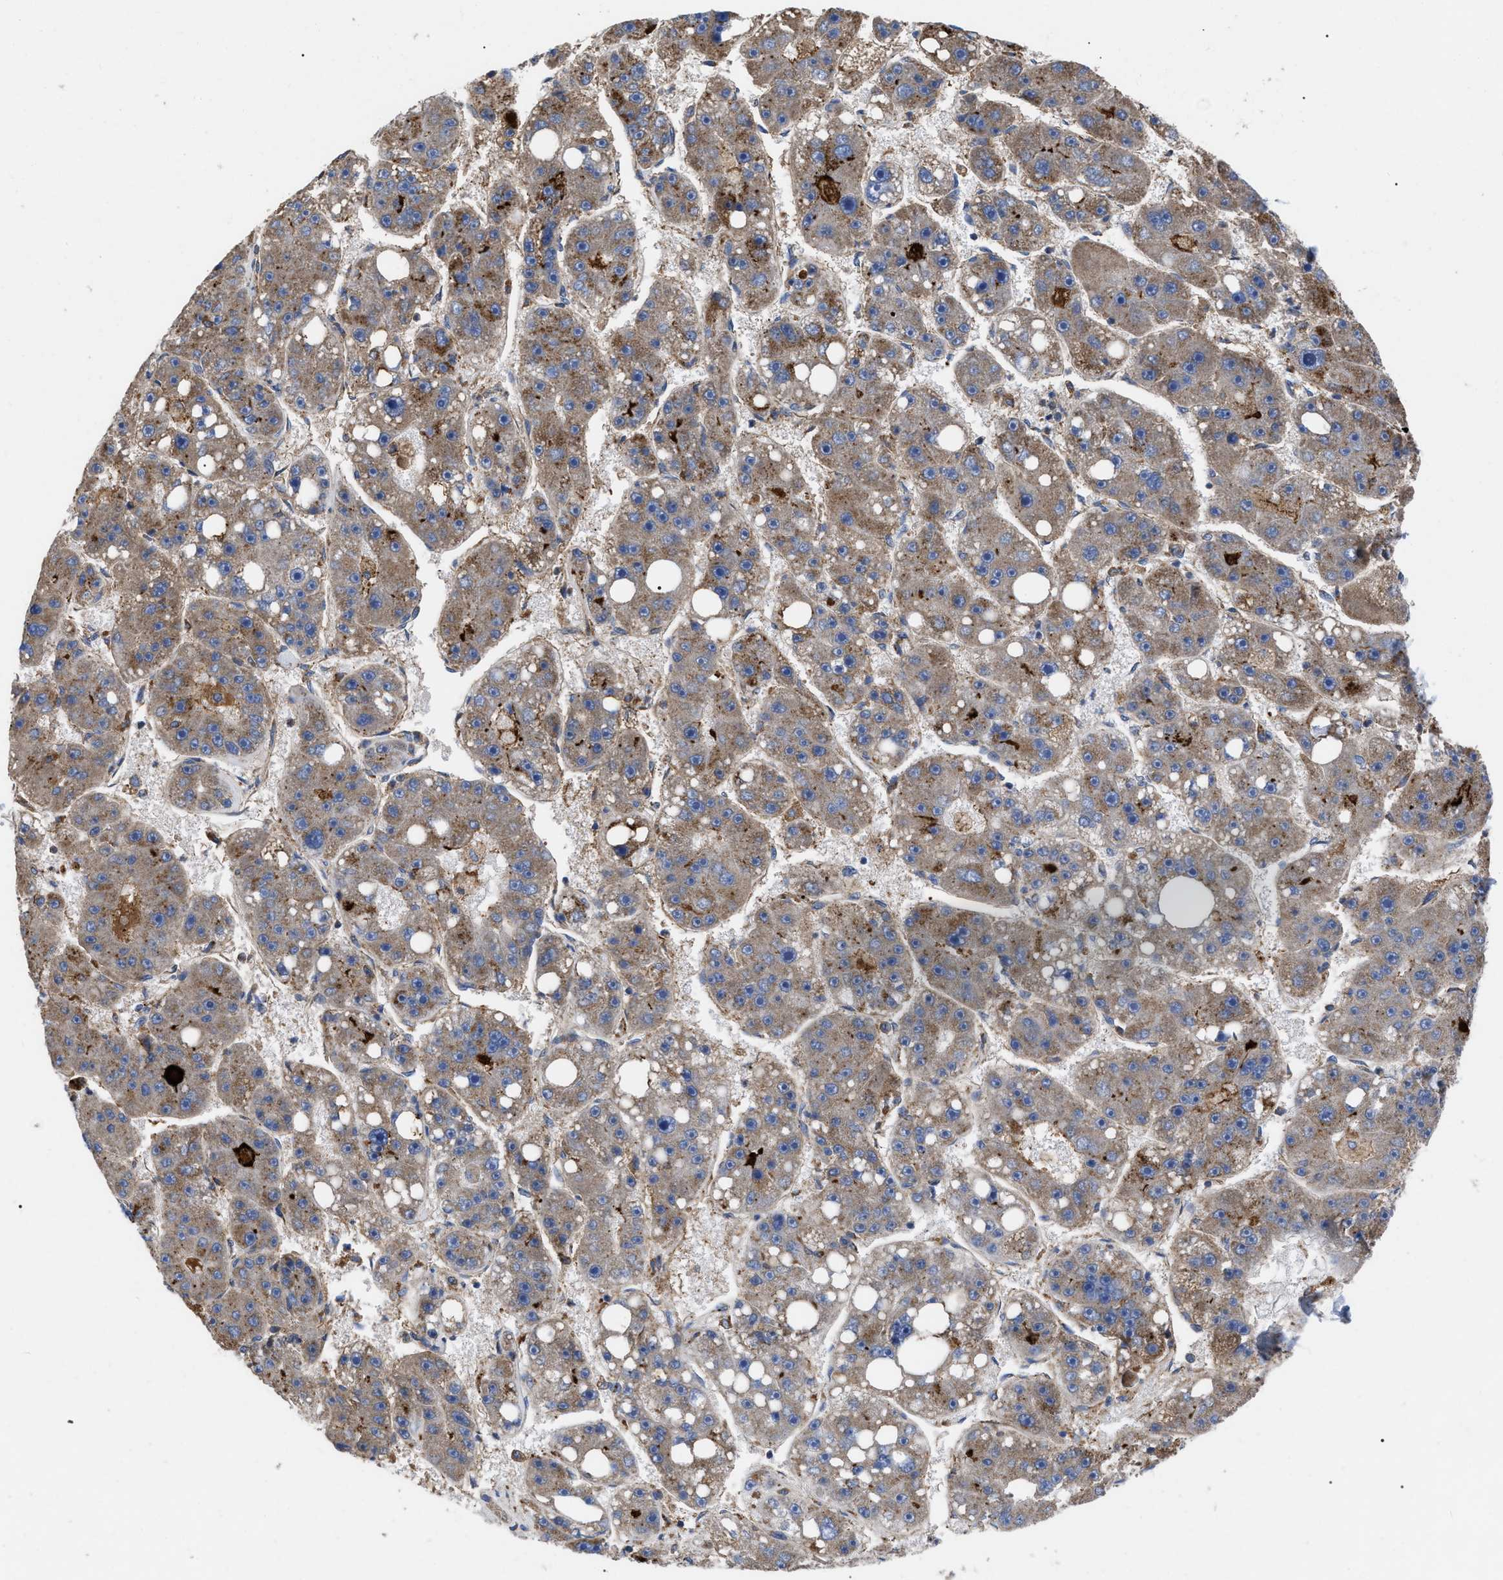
{"staining": {"intensity": "moderate", "quantity": ">75%", "location": "cytoplasmic/membranous"}, "tissue": "liver cancer", "cell_type": "Tumor cells", "image_type": "cancer", "snomed": [{"axis": "morphology", "description": "Carcinoma, Hepatocellular, NOS"}, {"axis": "topography", "description": "Liver"}], "caption": "Protein expression analysis of hepatocellular carcinoma (liver) exhibits moderate cytoplasmic/membranous positivity in approximately >75% of tumor cells.", "gene": "FAM171A2", "patient": {"sex": "female", "age": 61}}